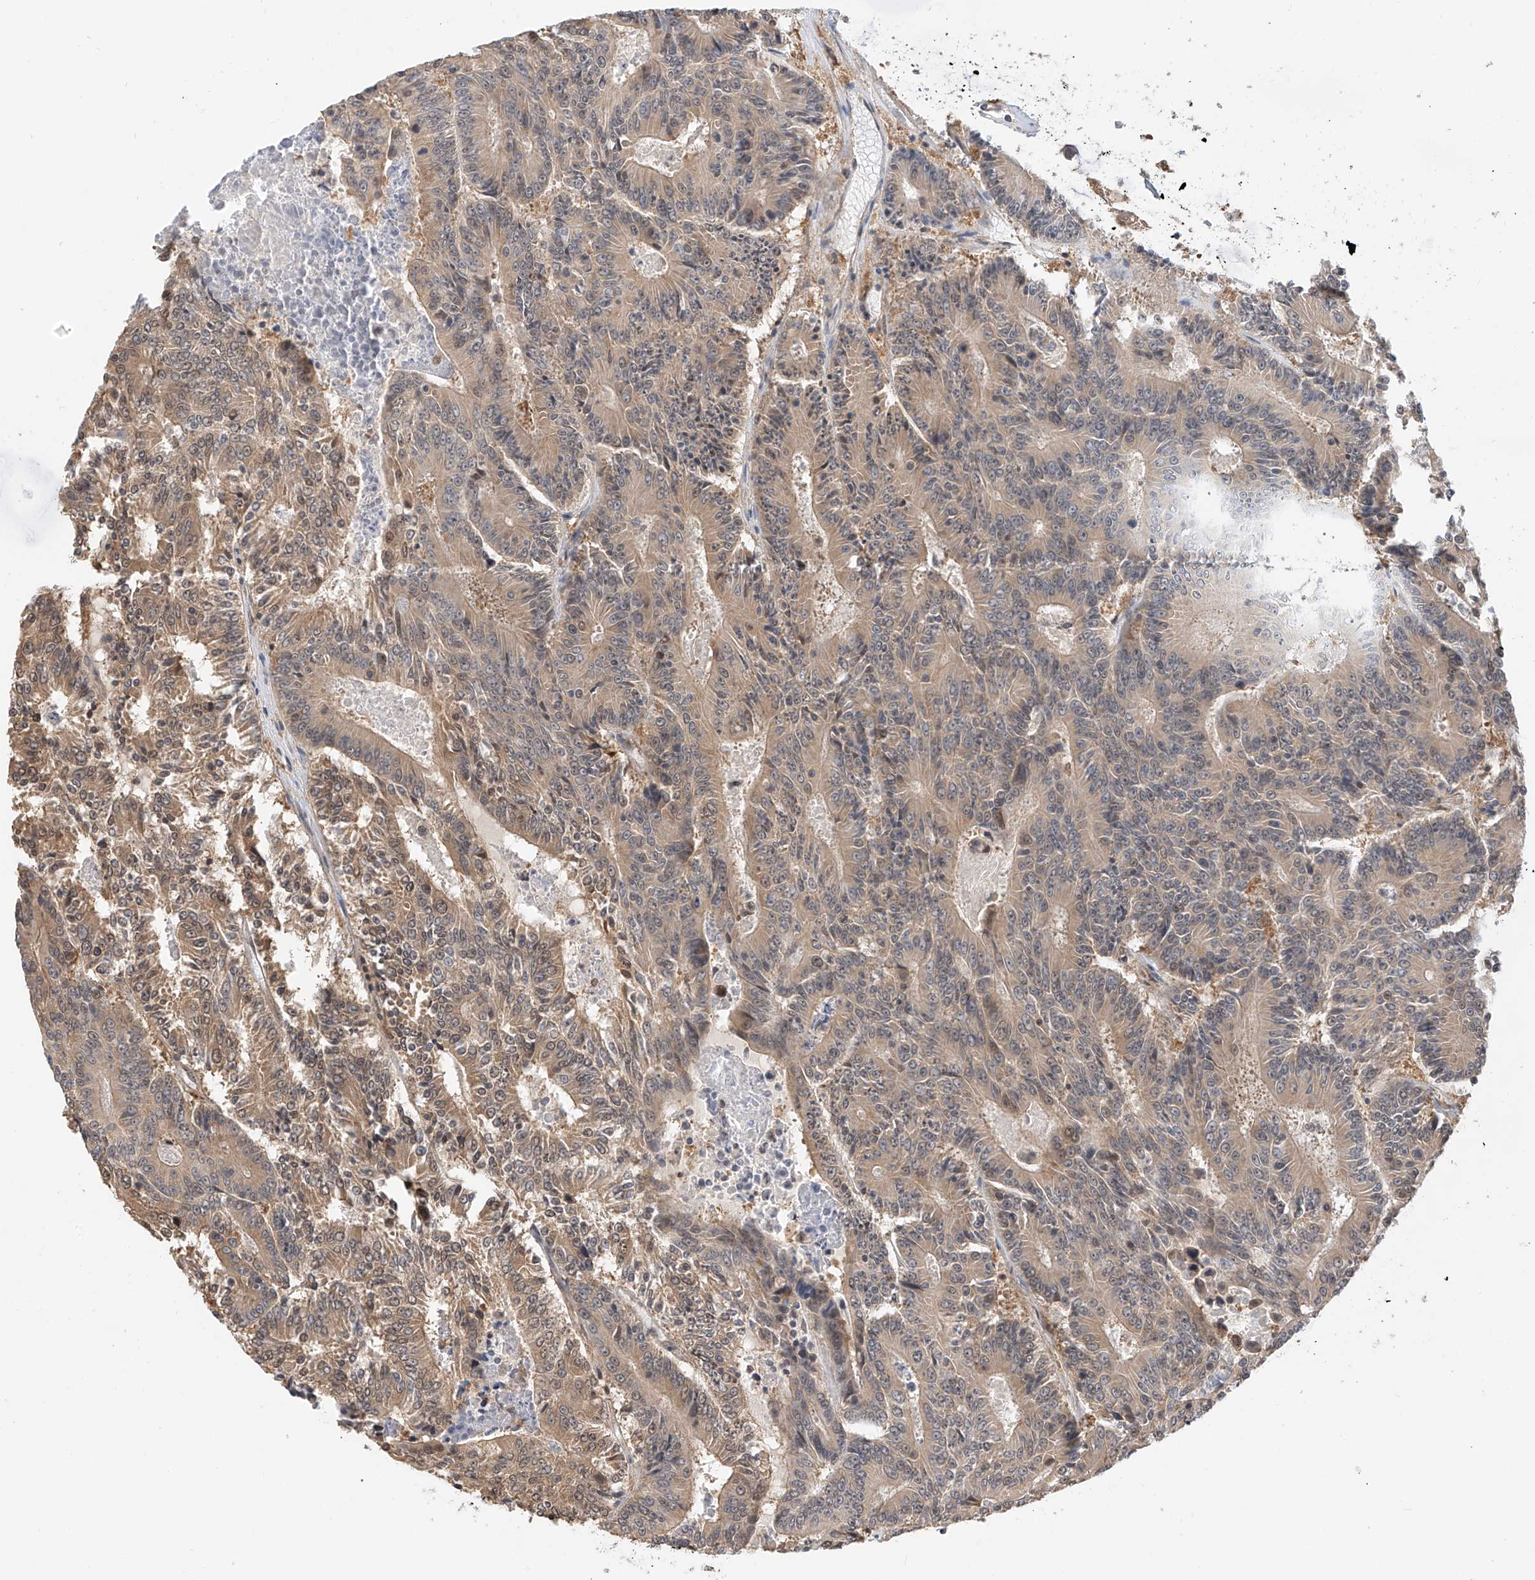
{"staining": {"intensity": "moderate", "quantity": ">75%", "location": "cytoplasmic/membranous"}, "tissue": "colorectal cancer", "cell_type": "Tumor cells", "image_type": "cancer", "snomed": [{"axis": "morphology", "description": "Adenocarcinoma, NOS"}, {"axis": "topography", "description": "Colon"}], "caption": "About >75% of tumor cells in colorectal cancer display moderate cytoplasmic/membranous protein positivity as visualized by brown immunohistochemical staining.", "gene": "PPA2", "patient": {"sex": "male", "age": 83}}